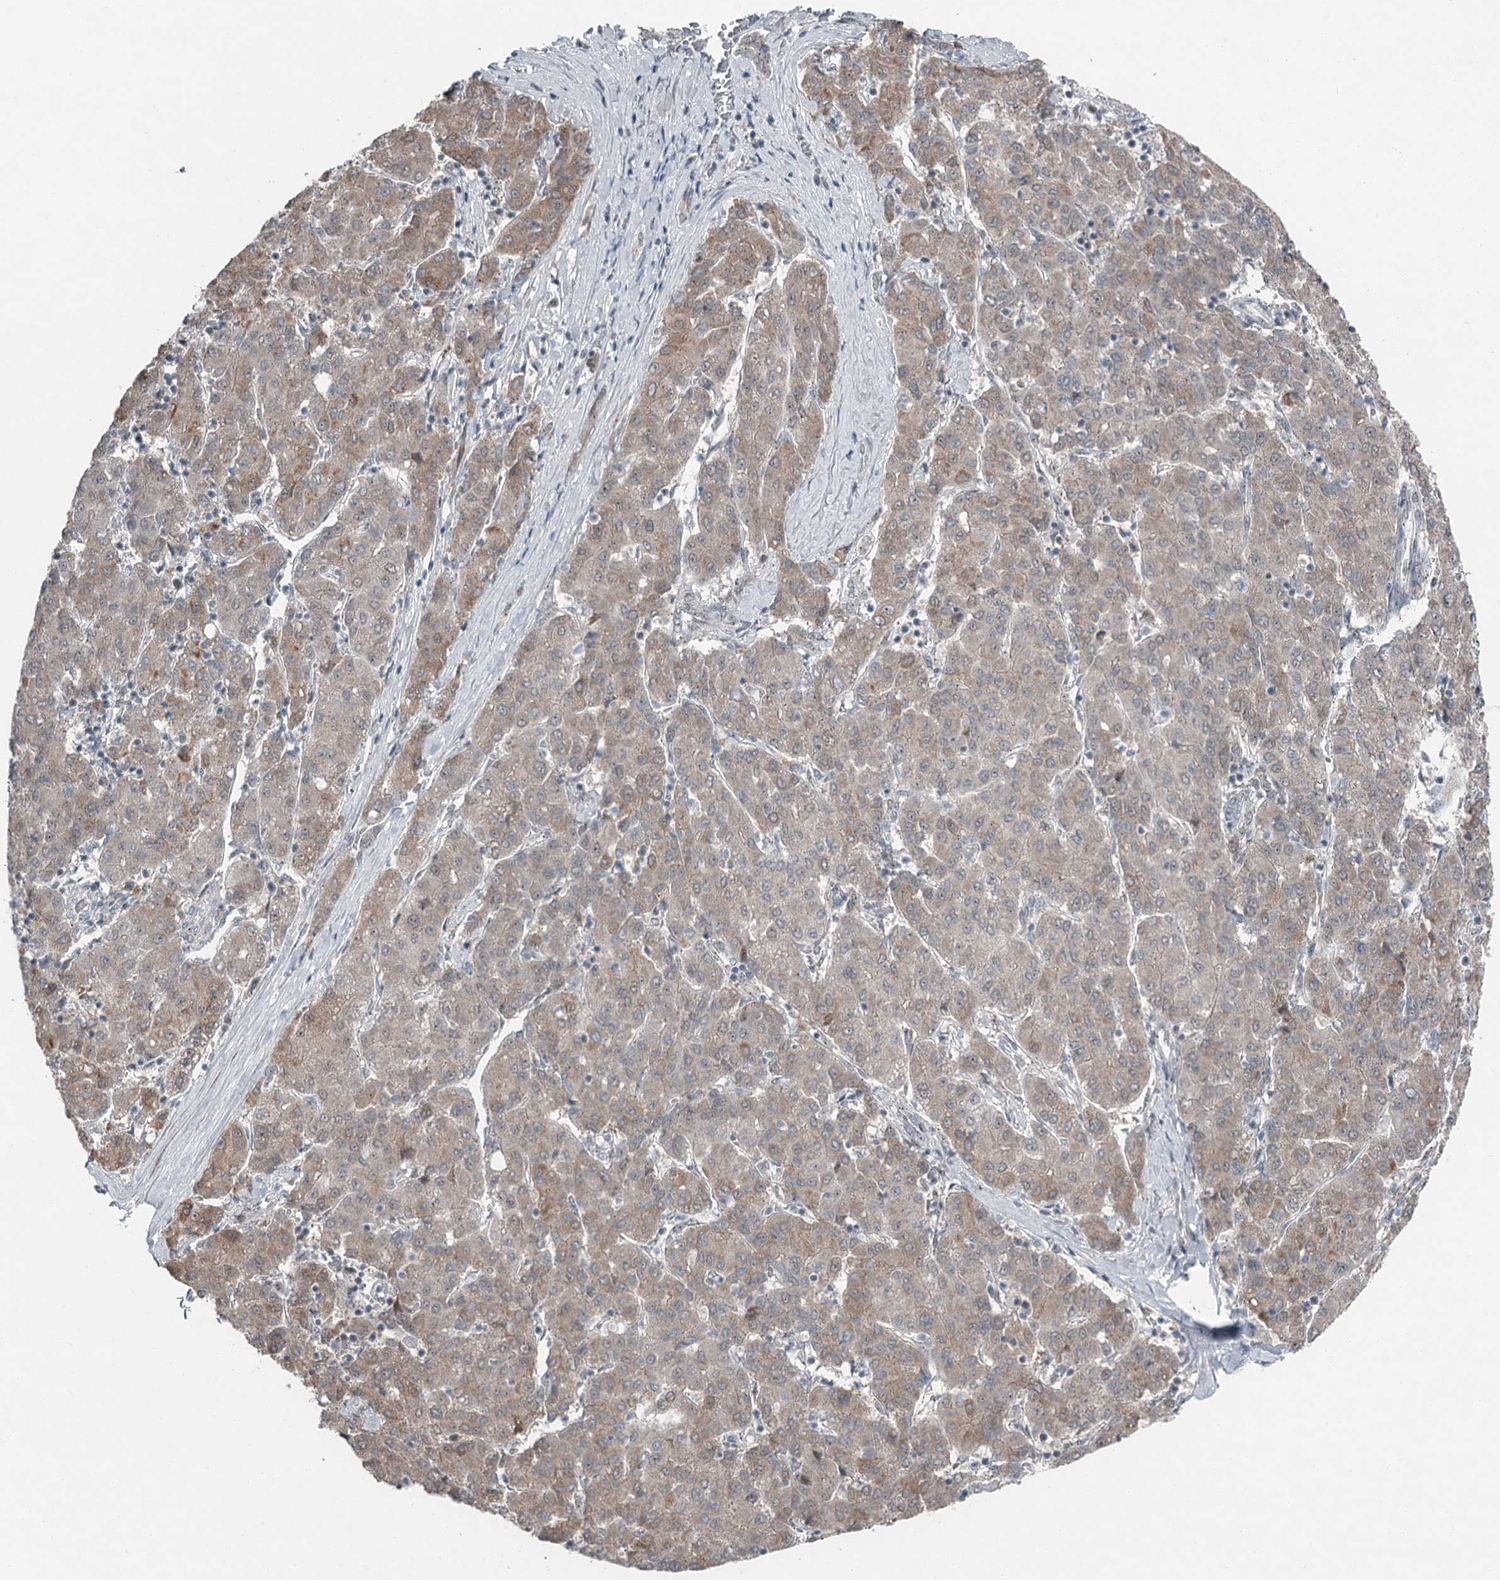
{"staining": {"intensity": "weak", "quantity": "<25%", "location": "cytoplasmic/membranous"}, "tissue": "liver cancer", "cell_type": "Tumor cells", "image_type": "cancer", "snomed": [{"axis": "morphology", "description": "Carcinoma, Hepatocellular, NOS"}, {"axis": "topography", "description": "Liver"}], "caption": "DAB (3,3'-diaminobenzidine) immunohistochemical staining of human hepatocellular carcinoma (liver) reveals no significant staining in tumor cells. (DAB immunohistochemistry (IHC), high magnification).", "gene": "EXOSC1", "patient": {"sex": "male", "age": 65}}